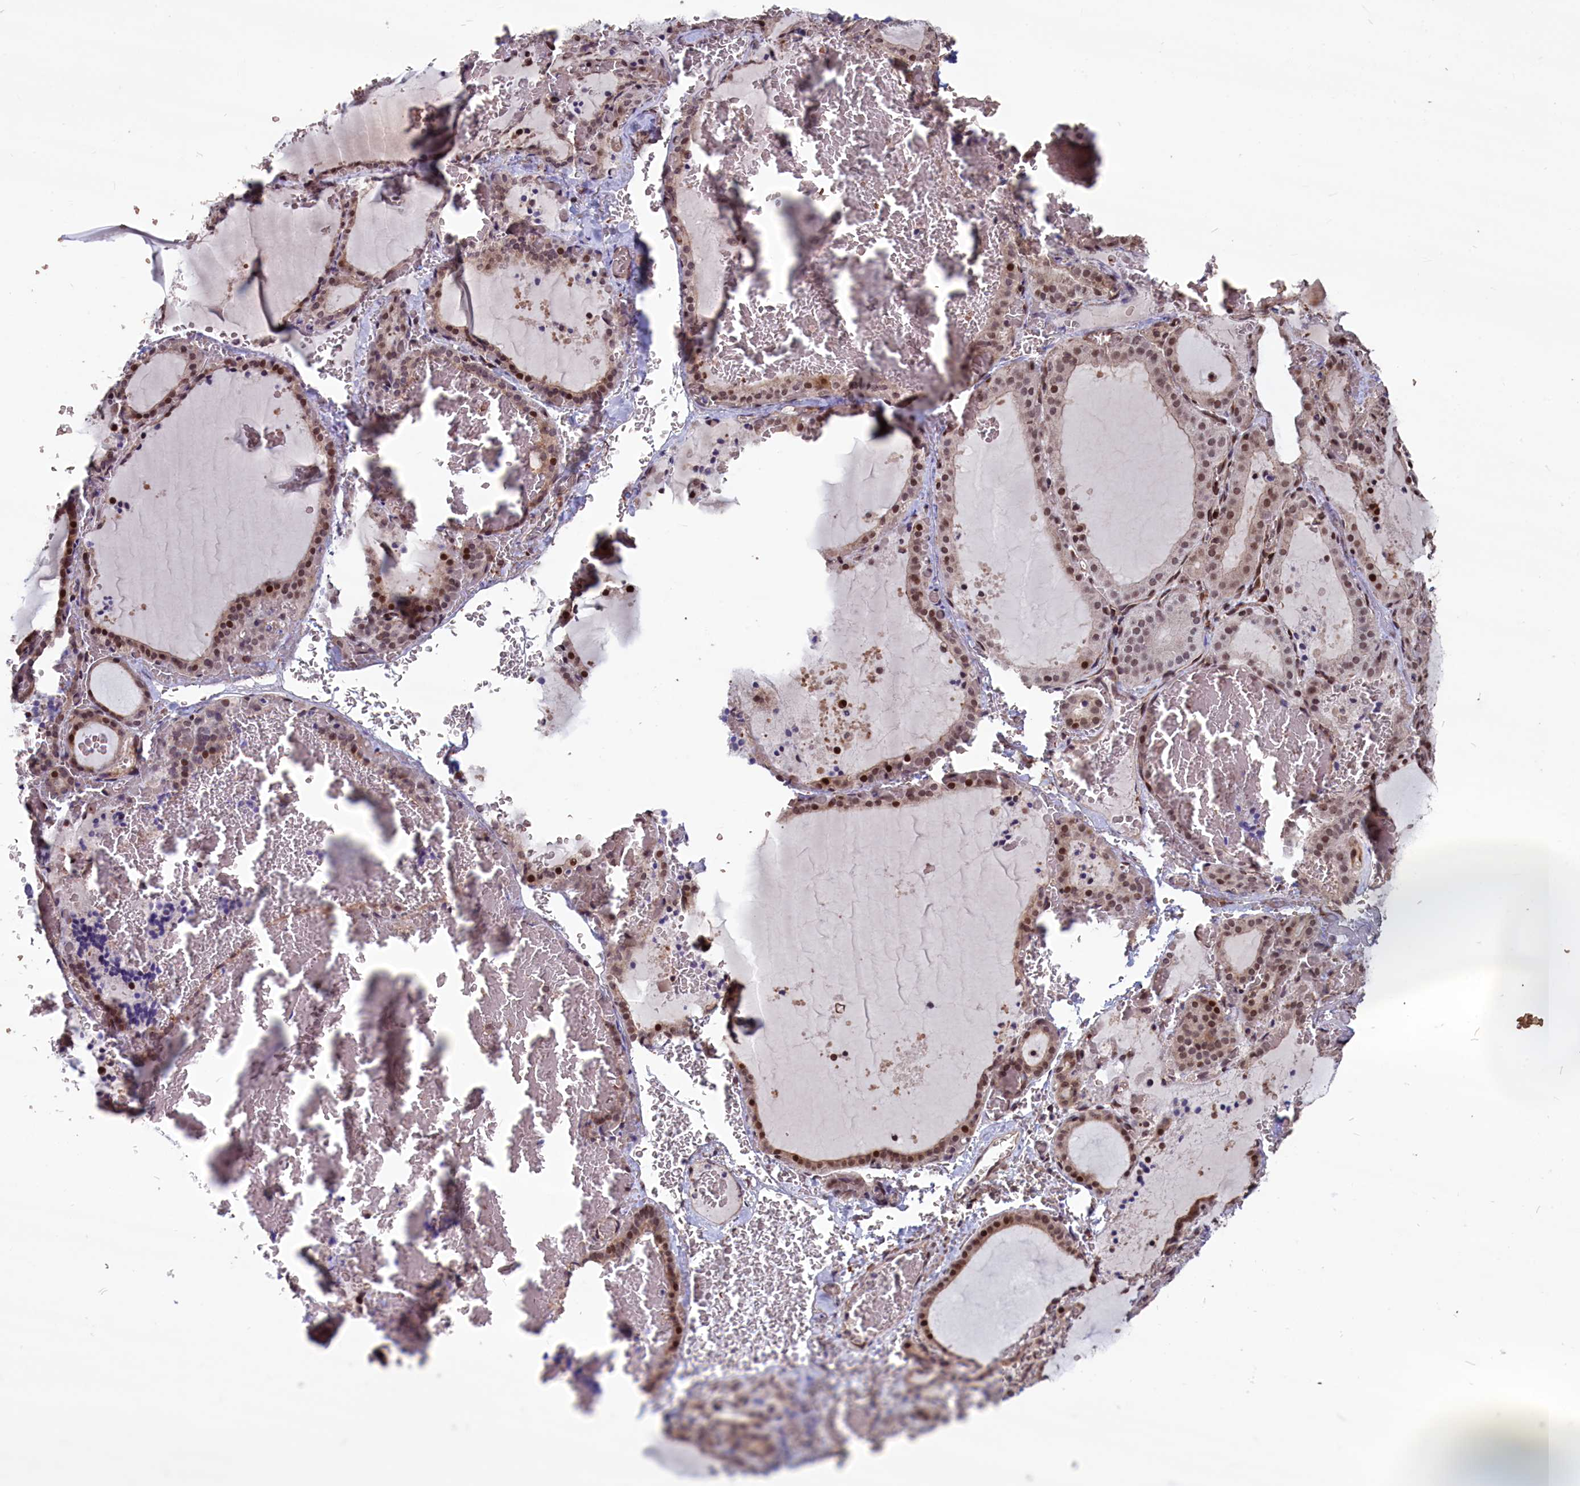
{"staining": {"intensity": "moderate", "quantity": ">75%", "location": "cytoplasmic/membranous,nuclear"}, "tissue": "thyroid gland", "cell_type": "Glandular cells", "image_type": "normal", "snomed": [{"axis": "morphology", "description": "Normal tissue, NOS"}, {"axis": "topography", "description": "Thyroid gland"}], "caption": "Glandular cells exhibit medium levels of moderate cytoplasmic/membranous,nuclear staining in about >75% of cells in benign human thyroid gland.", "gene": "SHFL", "patient": {"sex": "female", "age": 39}}